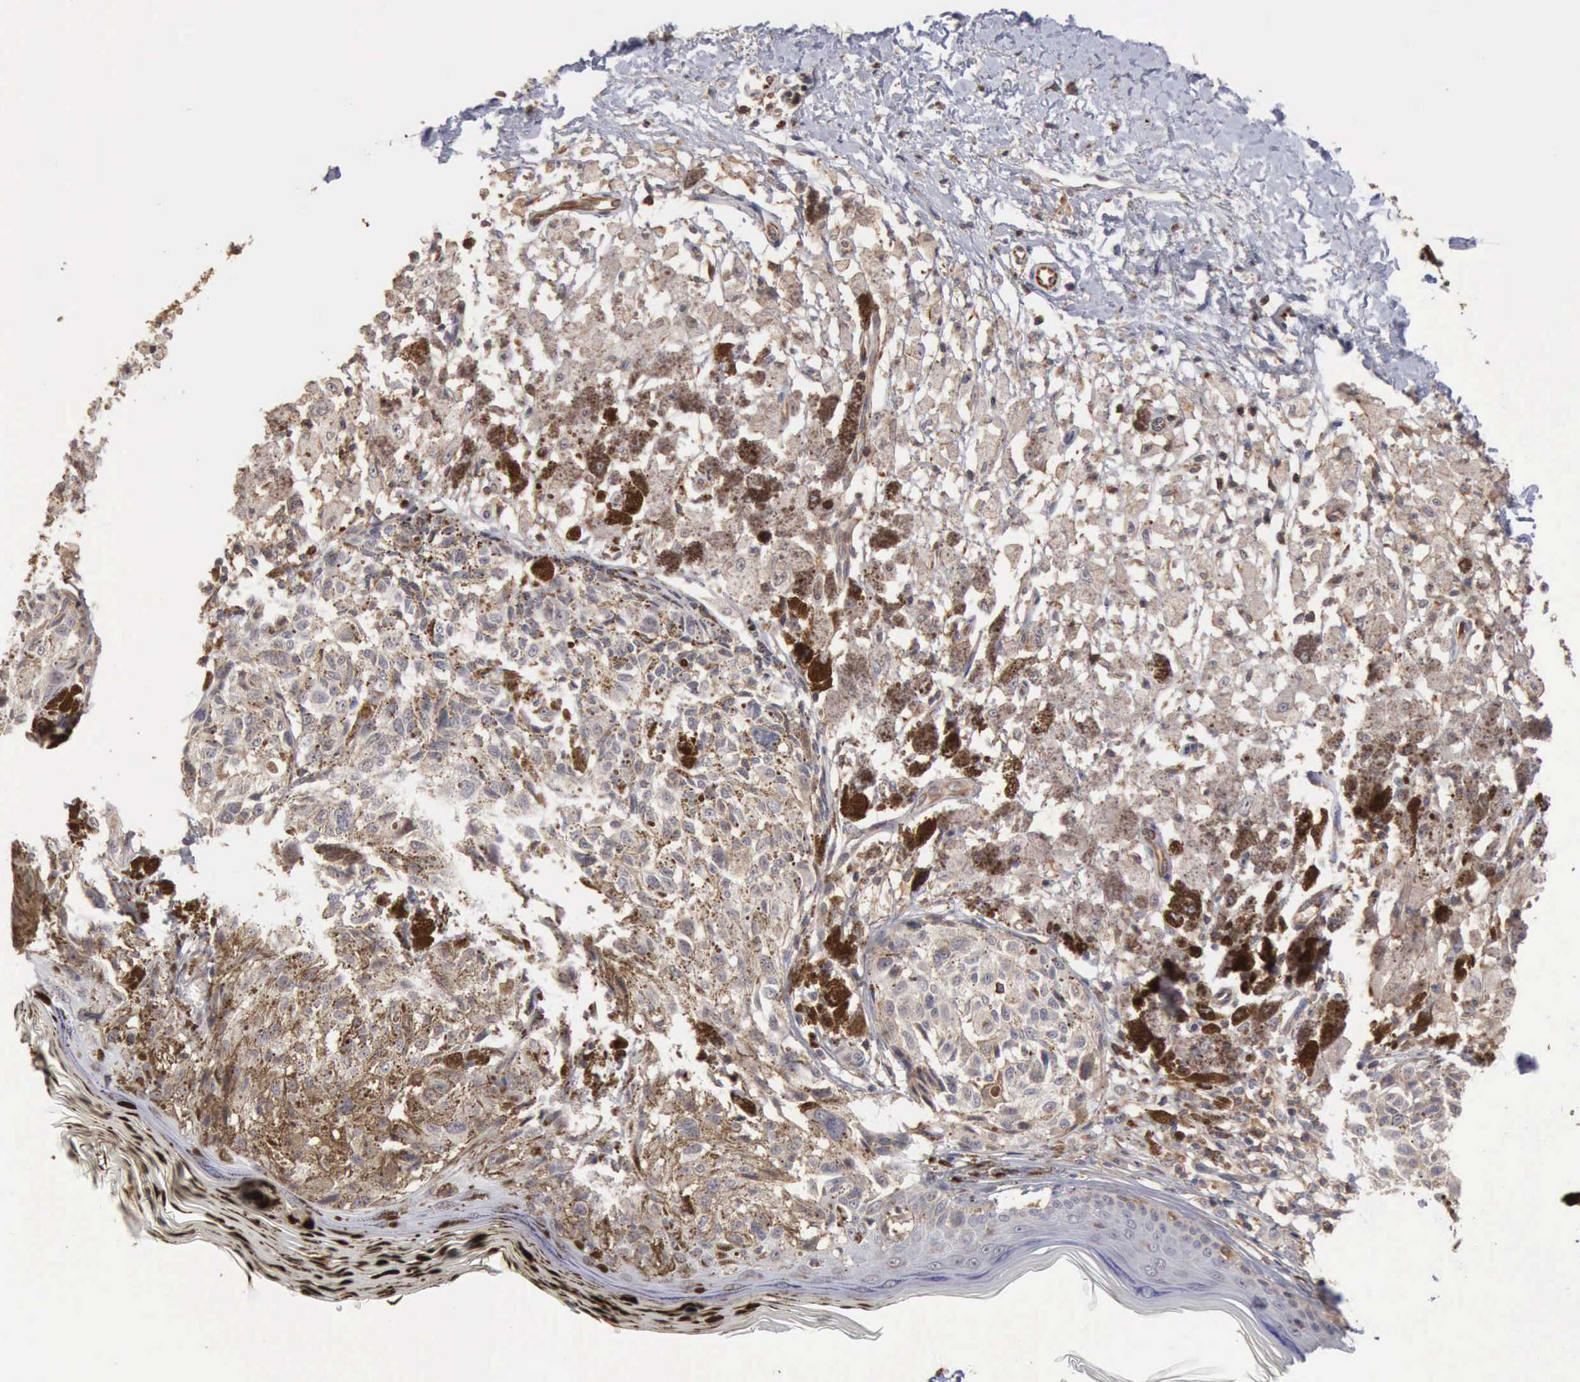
{"staining": {"intensity": "negative", "quantity": "none", "location": "none"}, "tissue": "melanoma", "cell_type": "Tumor cells", "image_type": "cancer", "snomed": [{"axis": "morphology", "description": "Malignant melanoma, NOS"}, {"axis": "topography", "description": "Skin"}], "caption": "The immunohistochemistry image has no significant positivity in tumor cells of melanoma tissue. (DAB (3,3'-diaminobenzidine) immunohistochemistry (IHC), high magnification).", "gene": "GPR101", "patient": {"sex": "male", "age": 88}}